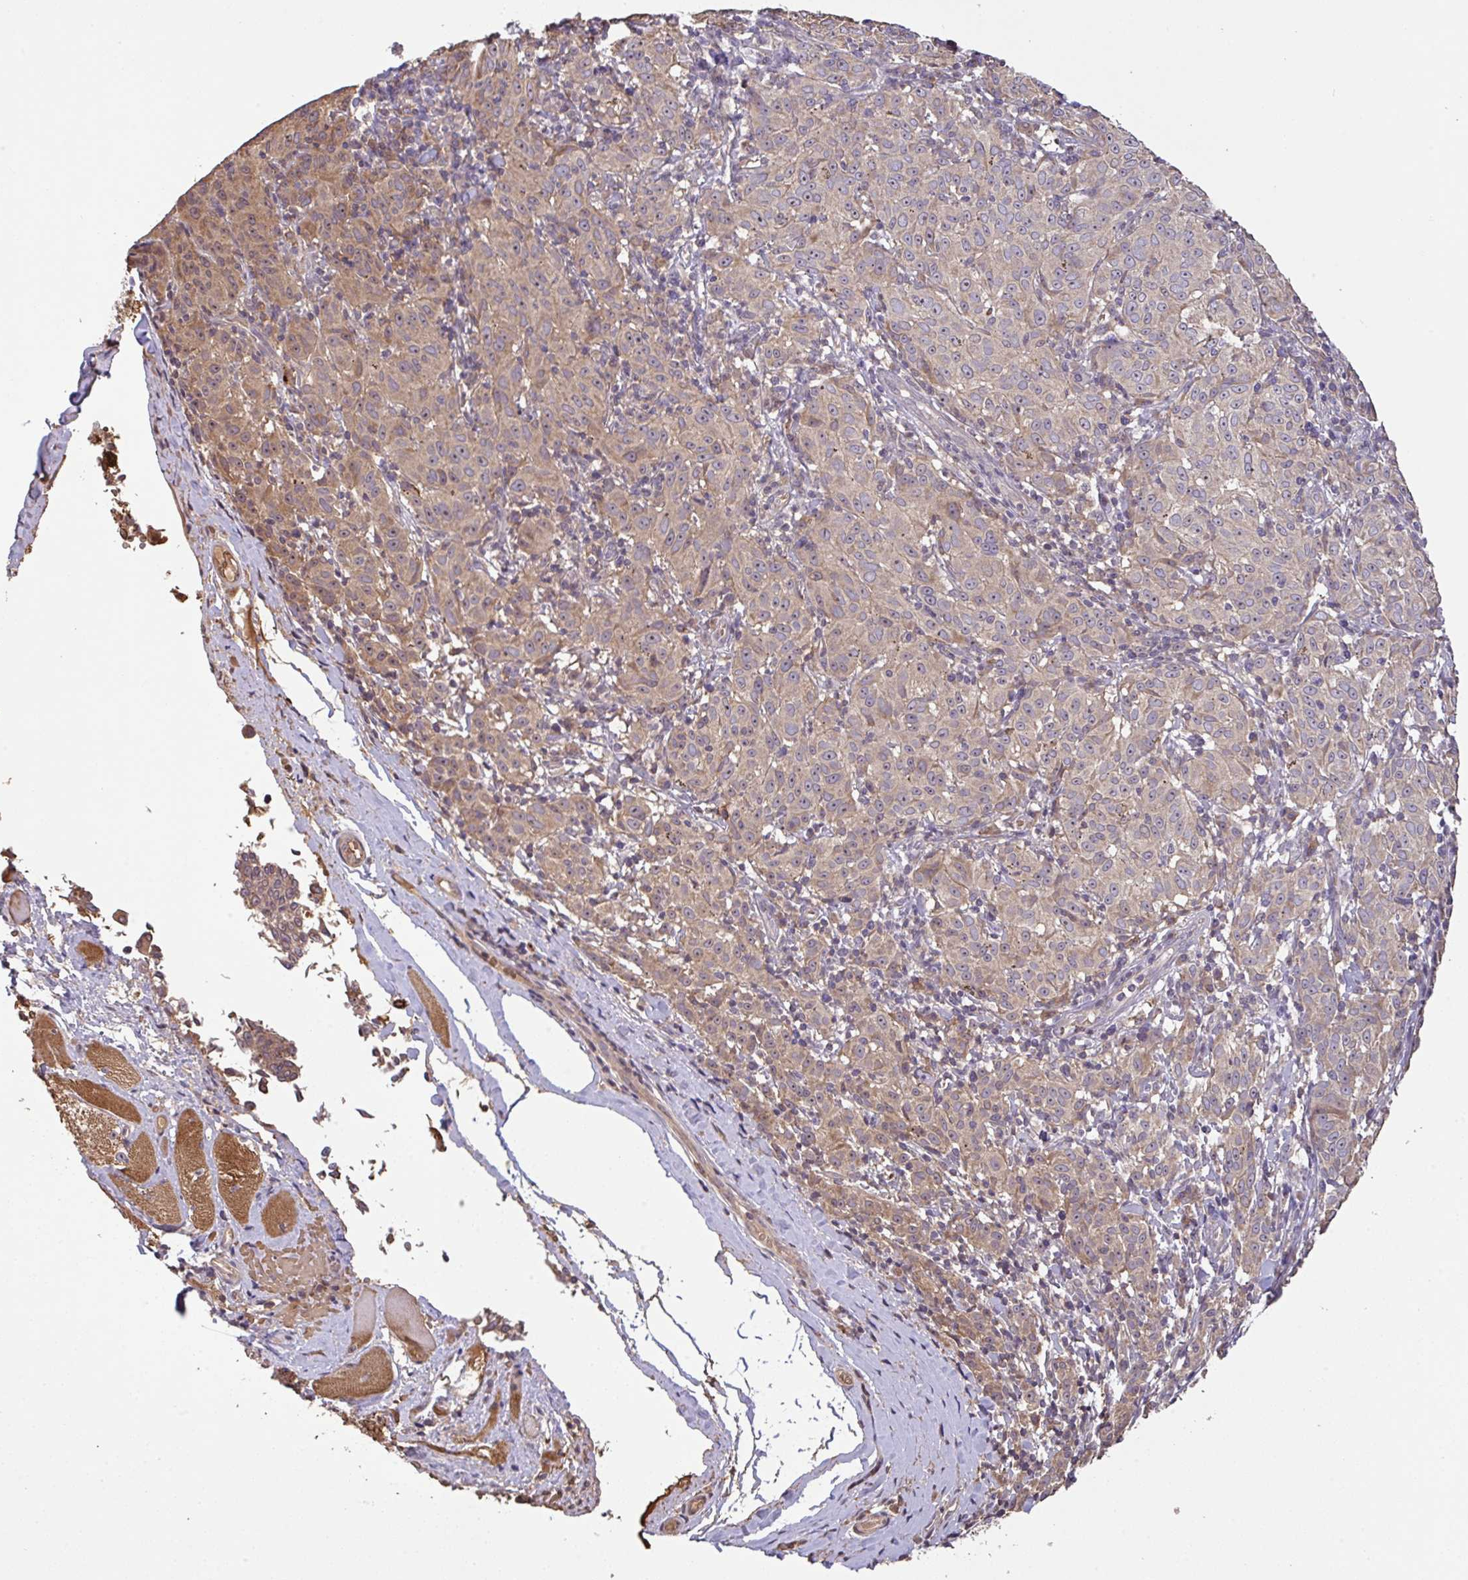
{"staining": {"intensity": "weak", "quantity": "25%-75%", "location": "cytoplasmic/membranous"}, "tissue": "melanoma", "cell_type": "Tumor cells", "image_type": "cancer", "snomed": [{"axis": "morphology", "description": "Malignant melanoma, NOS"}, {"axis": "topography", "description": "Skin"}], "caption": "High-power microscopy captured an immunohistochemistry photomicrograph of melanoma, revealing weak cytoplasmic/membranous staining in approximately 25%-75% of tumor cells. The staining was performed using DAB (3,3'-diaminobenzidine) to visualize the protein expression in brown, while the nuclei were stained in blue with hematoxylin (Magnification: 20x).", "gene": "C1QTNF9B", "patient": {"sex": "female", "age": 72}}